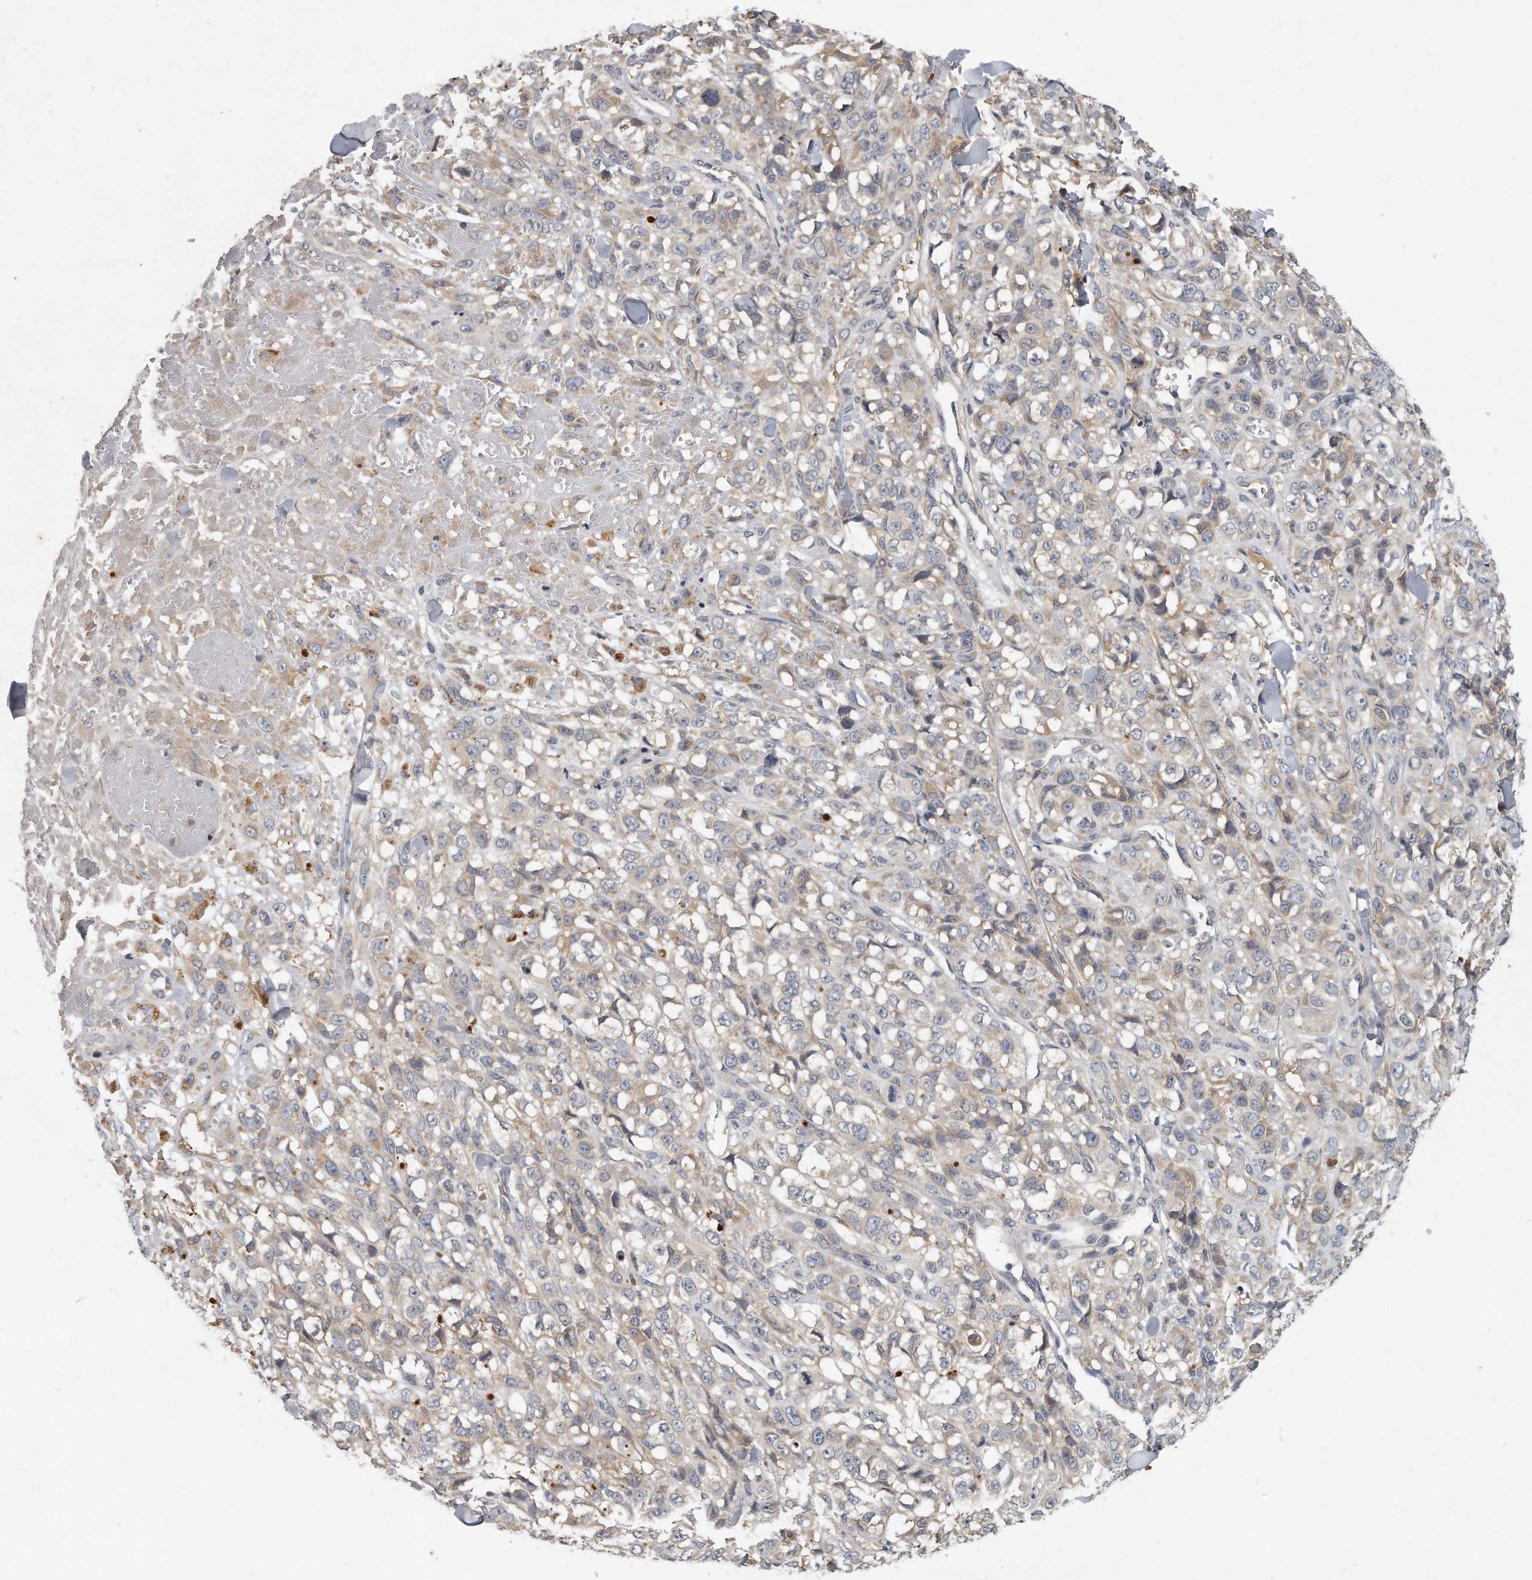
{"staining": {"intensity": "negative", "quantity": "none", "location": "none"}, "tissue": "melanoma", "cell_type": "Tumor cells", "image_type": "cancer", "snomed": [{"axis": "morphology", "description": "Malignant melanoma, Metastatic site"}, {"axis": "topography", "description": "Skin"}], "caption": "Immunohistochemistry (IHC) of human melanoma shows no expression in tumor cells. (DAB IHC visualized using brightfield microscopy, high magnification).", "gene": "TRAPPC14", "patient": {"sex": "female", "age": 72}}